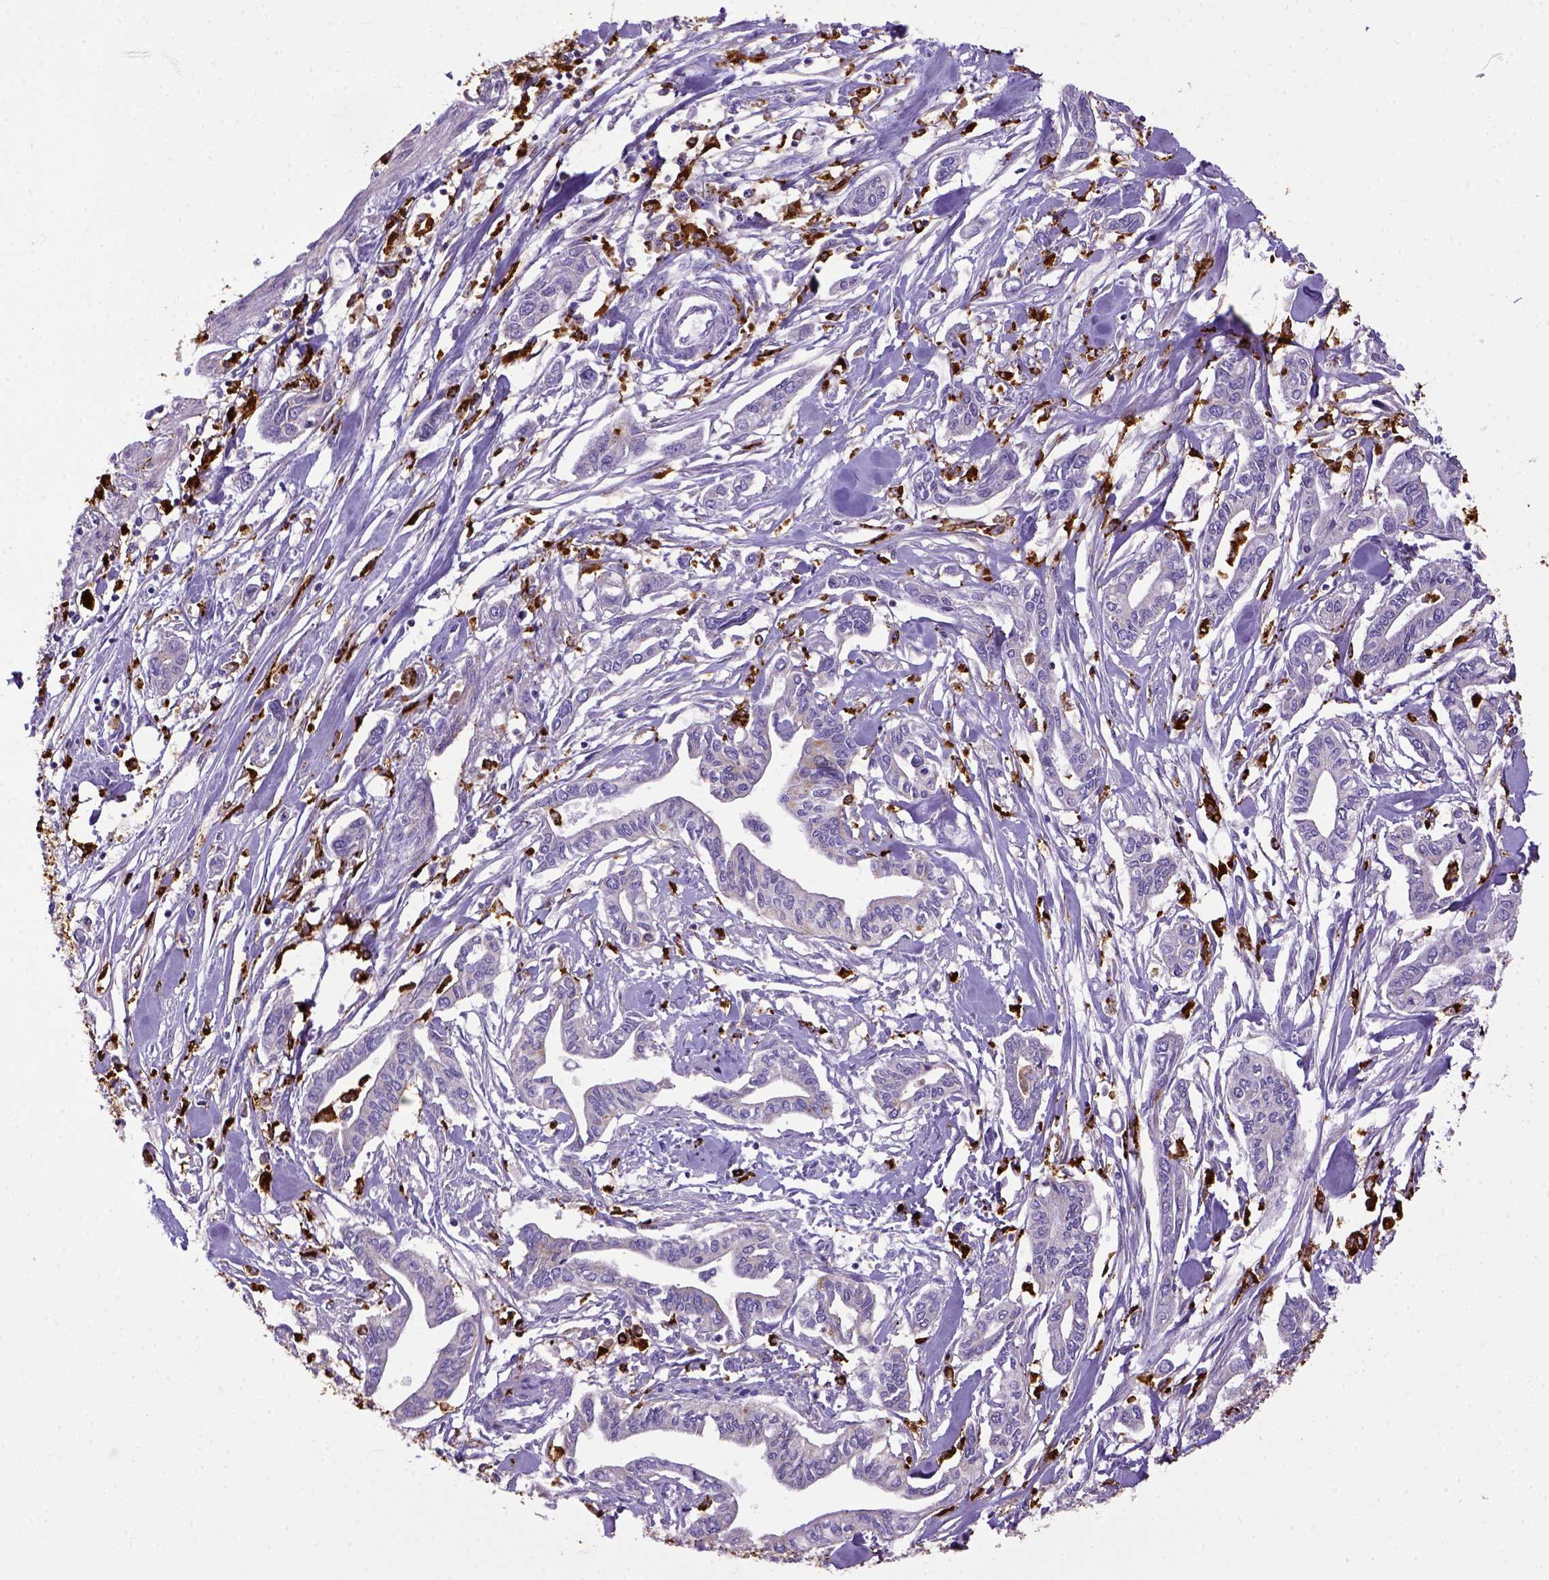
{"staining": {"intensity": "negative", "quantity": "none", "location": "none"}, "tissue": "pancreatic cancer", "cell_type": "Tumor cells", "image_type": "cancer", "snomed": [{"axis": "morphology", "description": "Adenocarcinoma, NOS"}, {"axis": "topography", "description": "Pancreas"}], "caption": "Immunohistochemical staining of human pancreatic cancer (adenocarcinoma) exhibits no significant staining in tumor cells.", "gene": "CD68", "patient": {"sex": "male", "age": 60}}